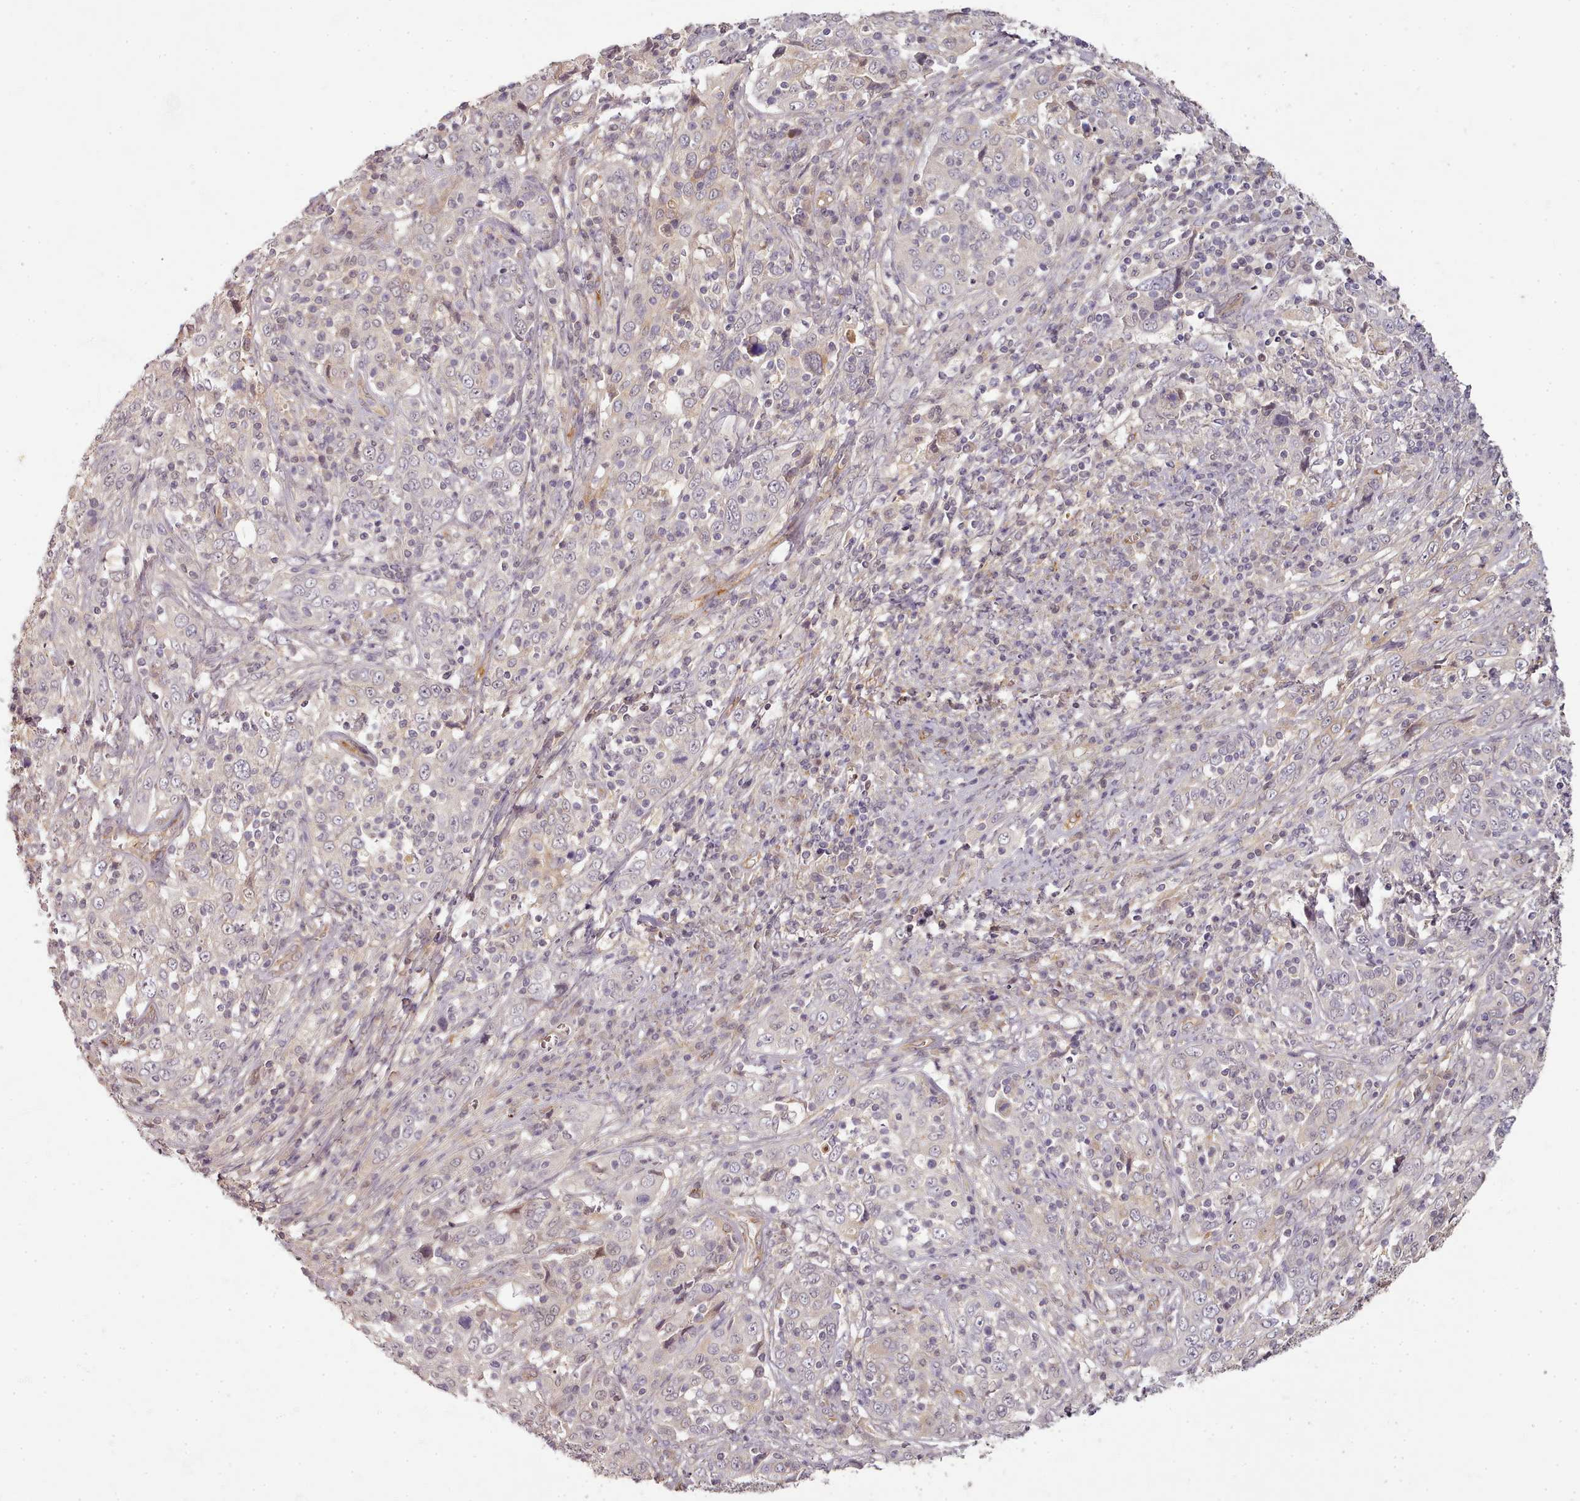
{"staining": {"intensity": "negative", "quantity": "none", "location": "none"}, "tissue": "cervical cancer", "cell_type": "Tumor cells", "image_type": "cancer", "snomed": [{"axis": "morphology", "description": "Squamous cell carcinoma, NOS"}, {"axis": "topography", "description": "Cervix"}], "caption": "A photomicrograph of cervical cancer (squamous cell carcinoma) stained for a protein exhibits no brown staining in tumor cells.", "gene": "C1QTNF5", "patient": {"sex": "female", "age": 46}}